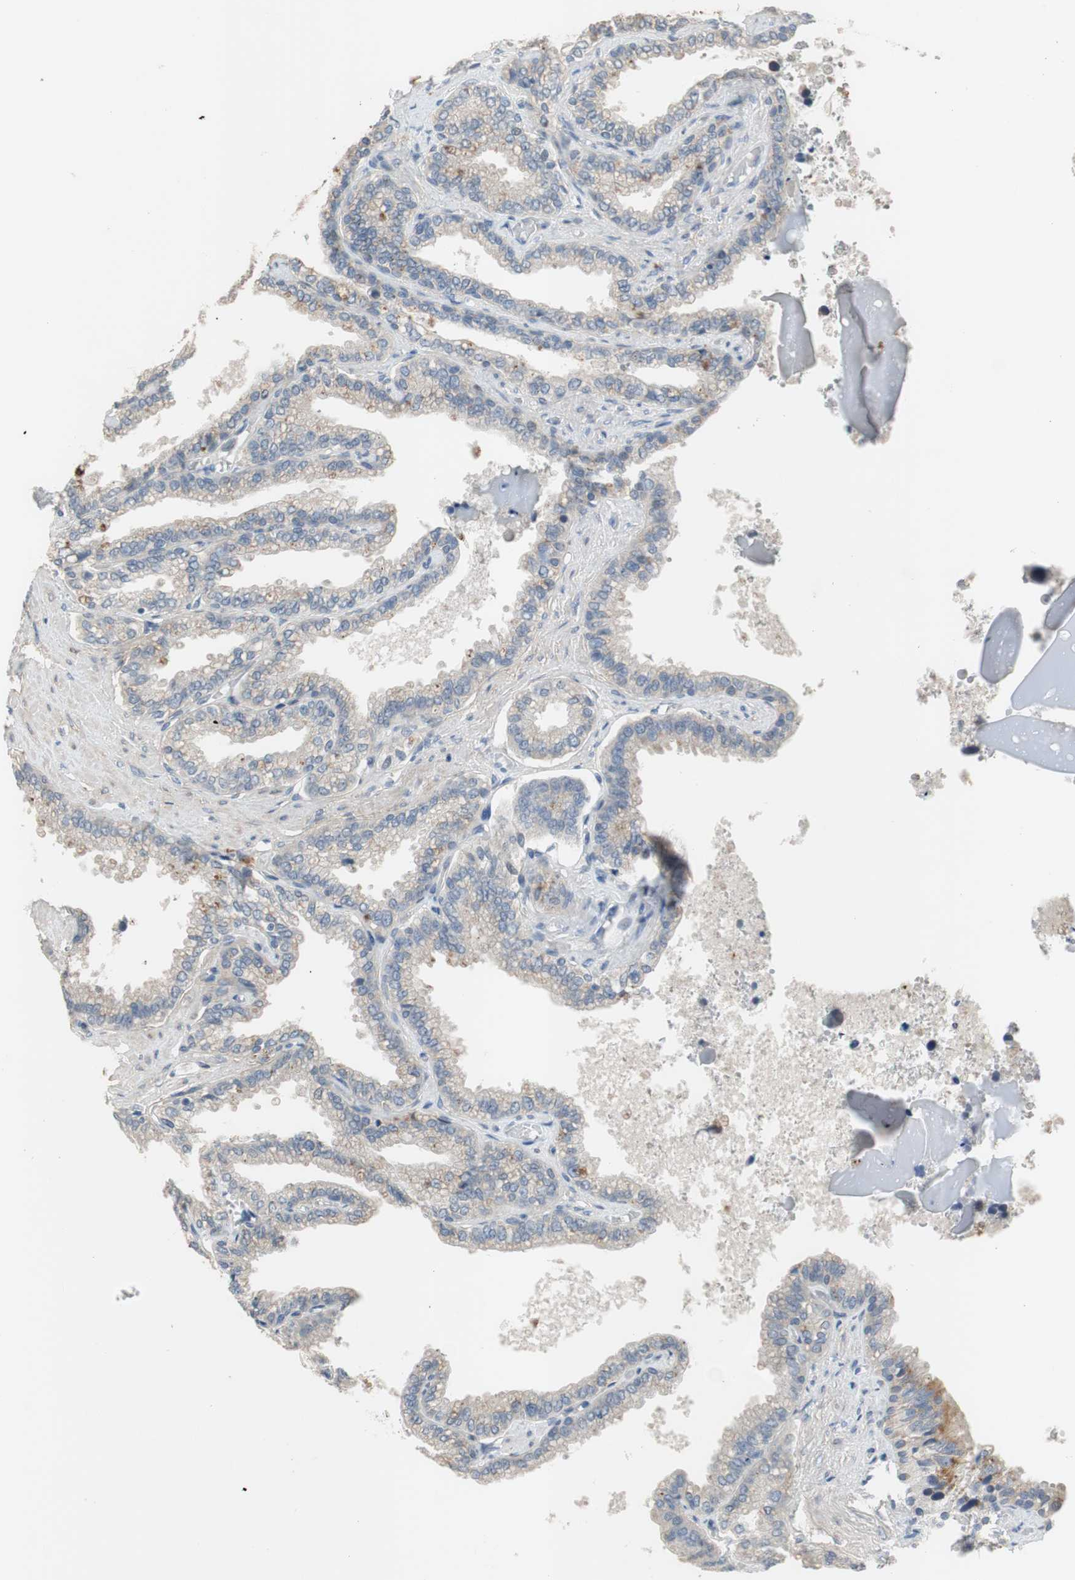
{"staining": {"intensity": "weak", "quantity": "25%-75%", "location": "cytoplasmic/membranous"}, "tissue": "seminal vesicle", "cell_type": "Glandular cells", "image_type": "normal", "snomed": [{"axis": "morphology", "description": "Normal tissue, NOS"}, {"axis": "topography", "description": "Seminal veicle"}], "caption": "Protein staining of benign seminal vesicle exhibits weak cytoplasmic/membranous staining in approximately 25%-75% of glandular cells.", "gene": "COL12A1", "patient": {"sex": "male", "age": 46}}